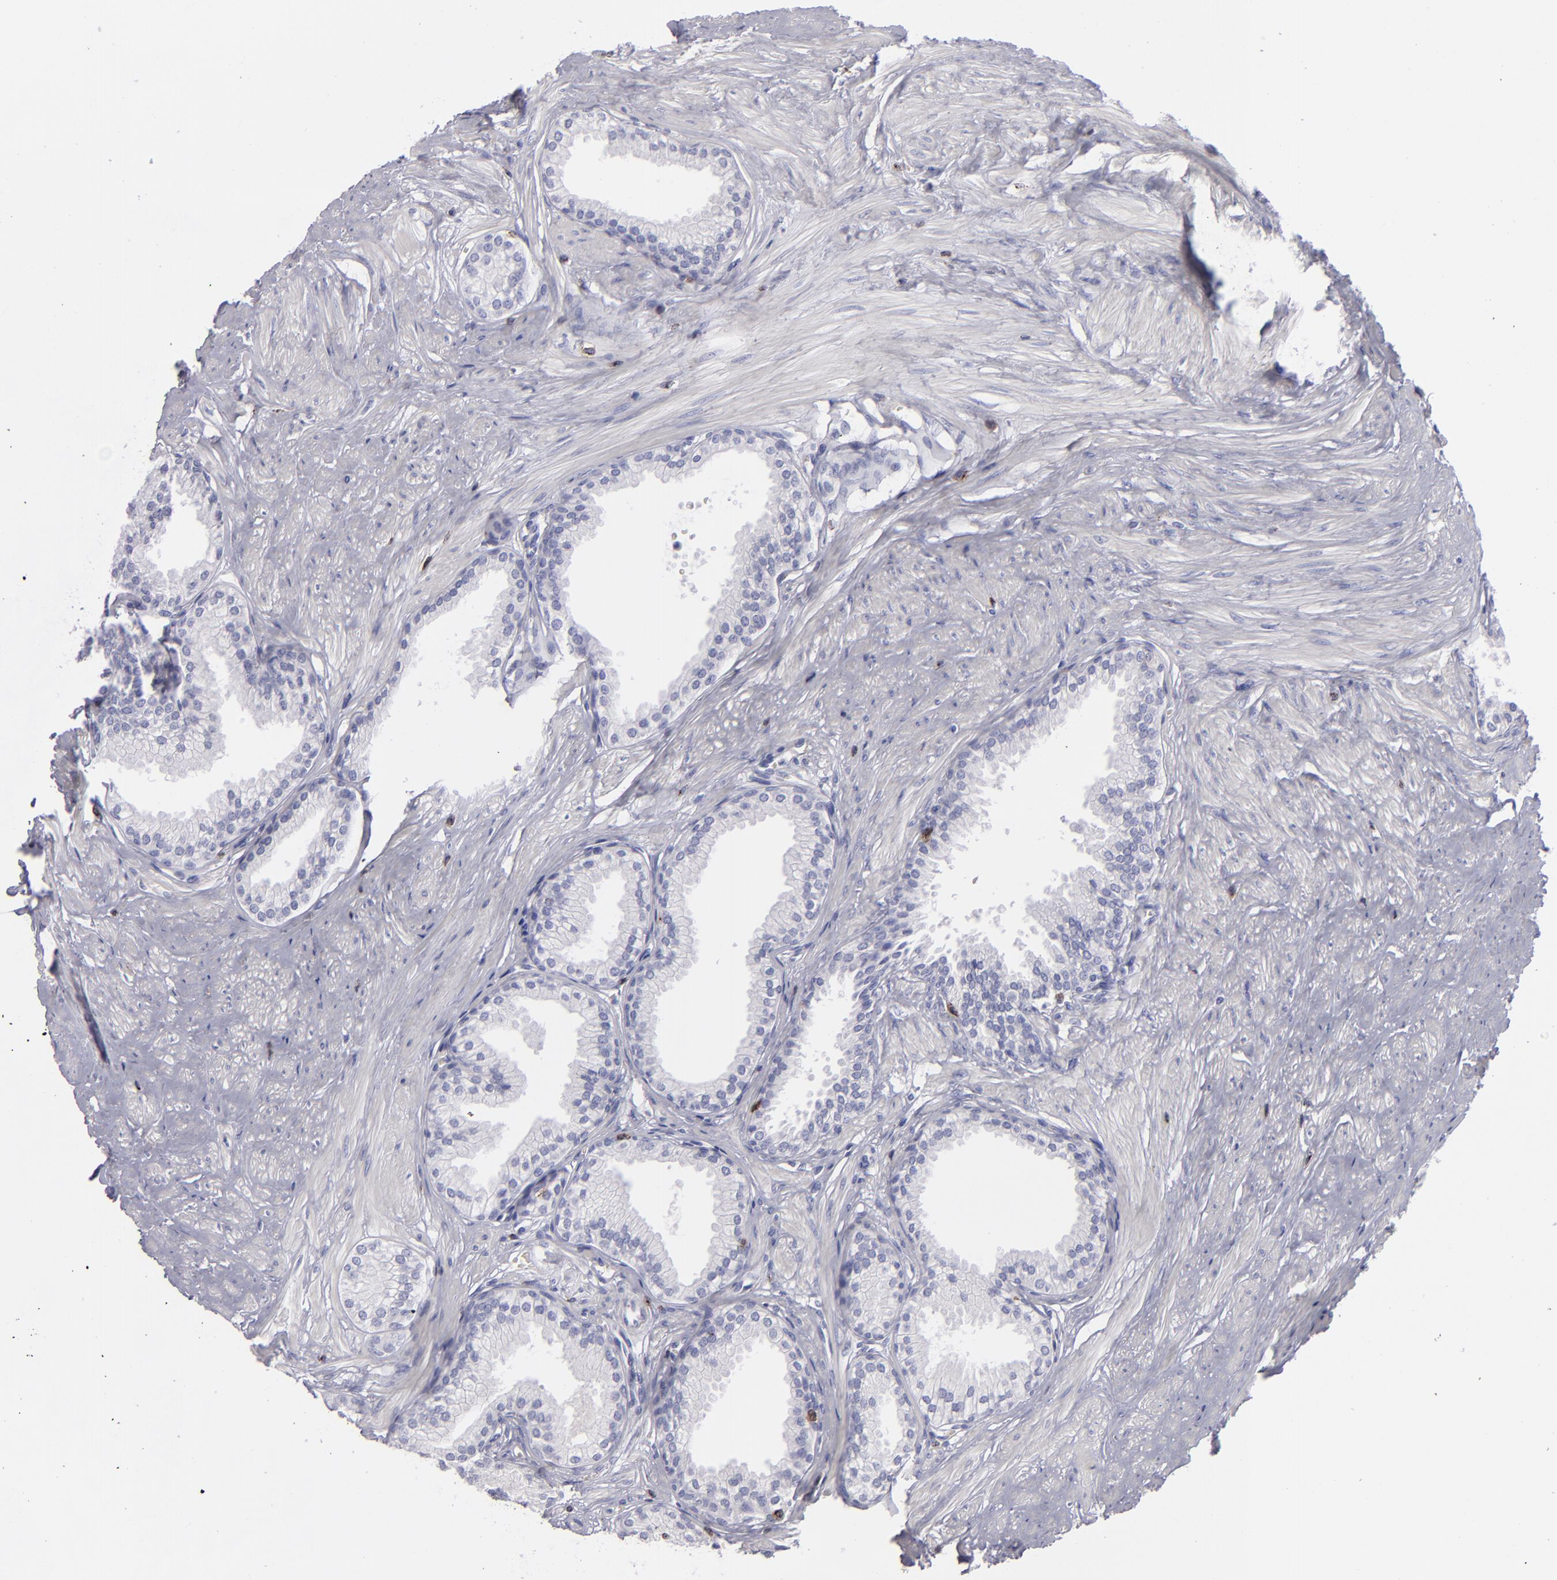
{"staining": {"intensity": "negative", "quantity": "none", "location": "none"}, "tissue": "prostate", "cell_type": "Glandular cells", "image_type": "normal", "snomed": [{"axis": "morphology", "description": "Normal tissue, NOS"}, {"axis": "topography", "description": "Prostate"}], "caption": "Glandular cells are negative for protein expression in benign human prostate. (Brightfield microscopy of DAB (3,3'-diaminobenzidine) immunohistochemistry (IHC) at high magnification).", "gene": "CD2", "patient": {"sex": "male", "age": 64}}